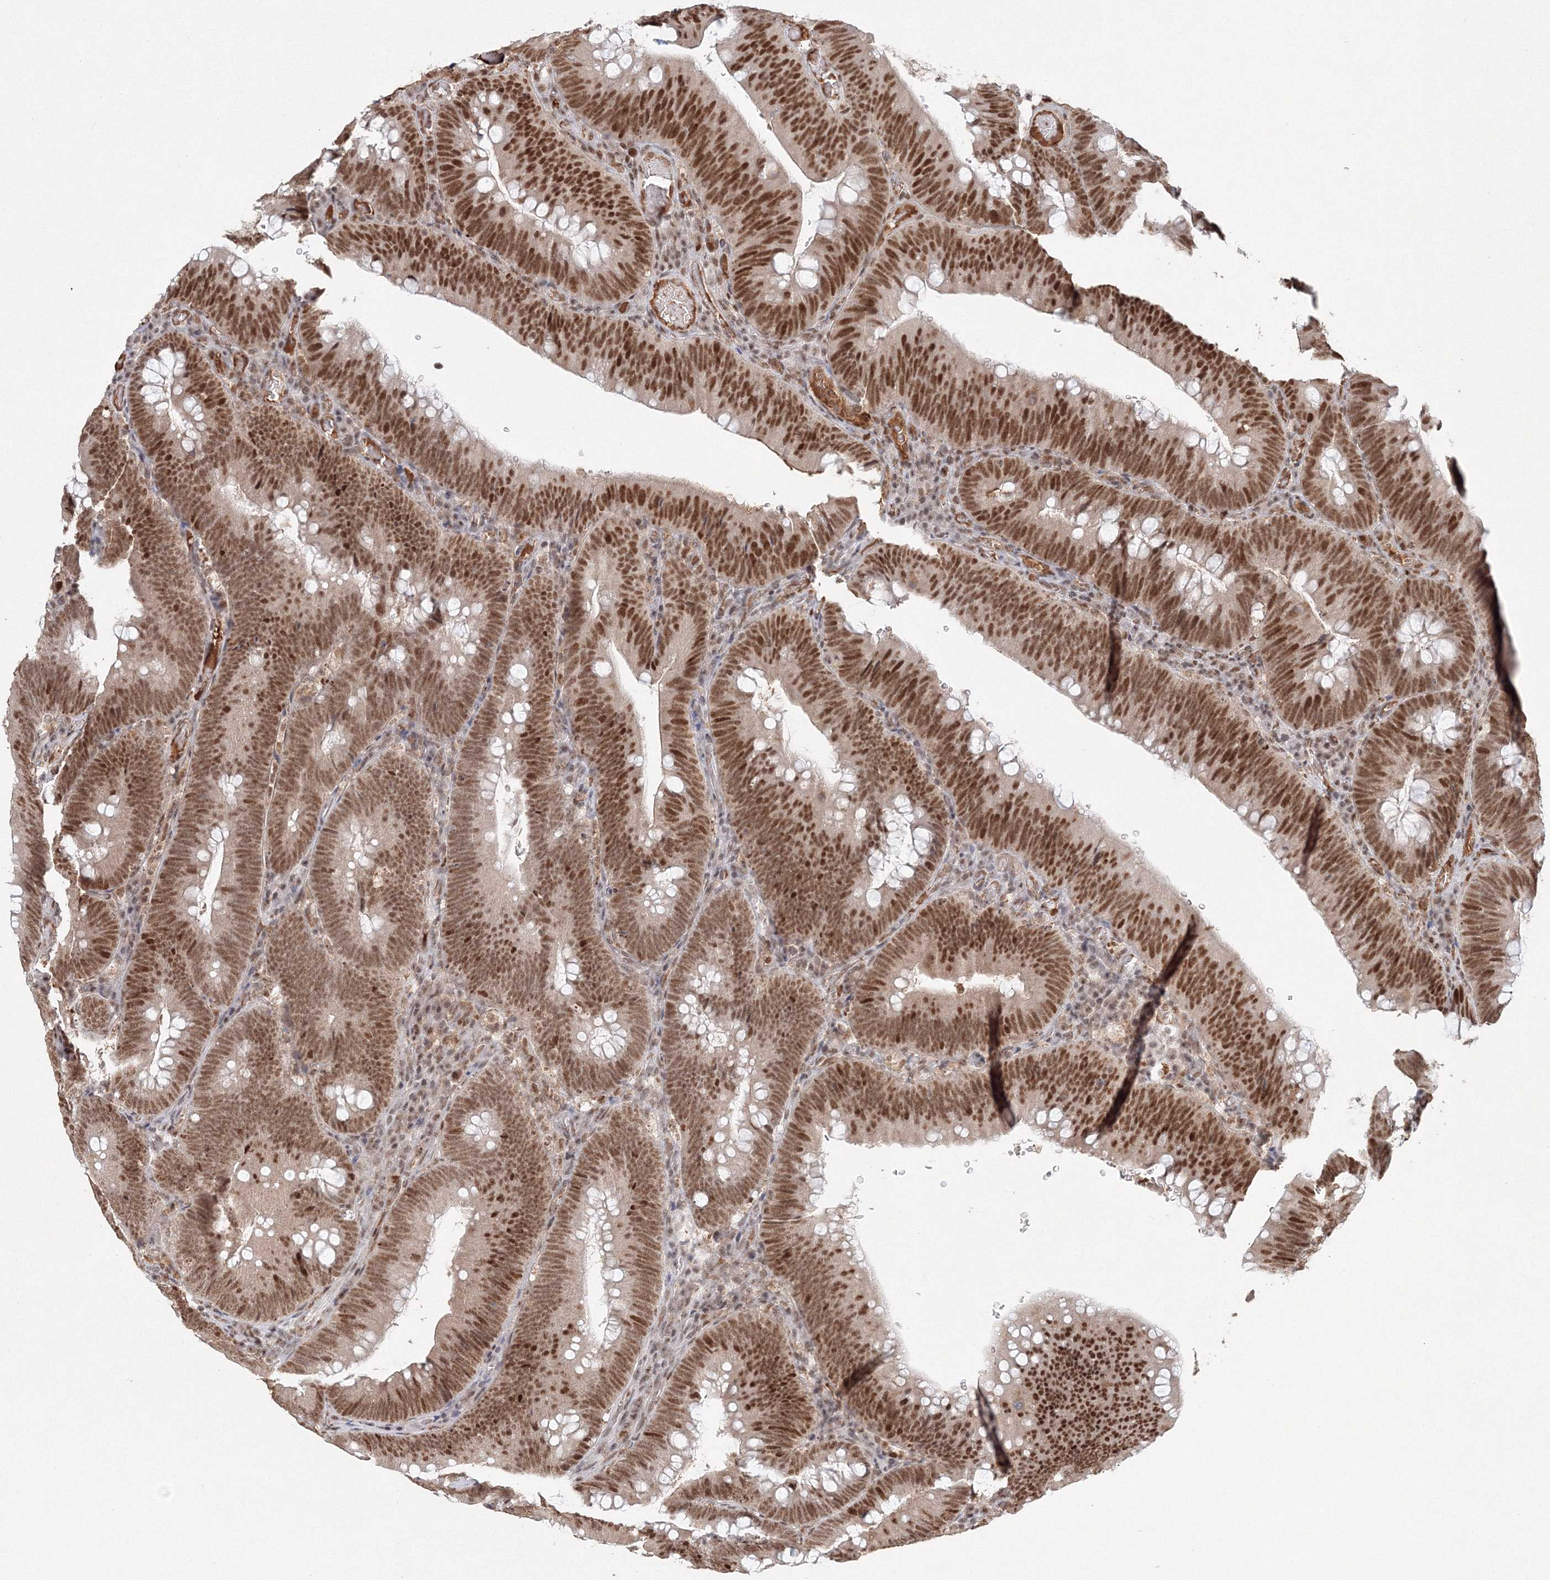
{"staining": {"intensity": "moderate", "quantity": ">75%", "location": "nuclear"}, "tissue": "colorectal cancer", "cell_type": "Tumor cells", "image_type": "cancer", "snomed": [{"axis": "morphology", "description": "Normal tissue, NOS"}, {"axis": "topography", "description": "Colon"}], "caption": "High-power microscopy captured an immunohistochemistry (IHC) micrograph of colorectal cancer, revealing moderate nuclear positivity in about >75% of tumor cells. The staining was performed using DAB (3,3'-diaminobenzidine) to visualize the protein expression in brown, while the nuclei were stained in blue with hematoxylin (Magnification: 20x).", "gene": "IWS1", "patient": {"sex": "female", "age": 82}}